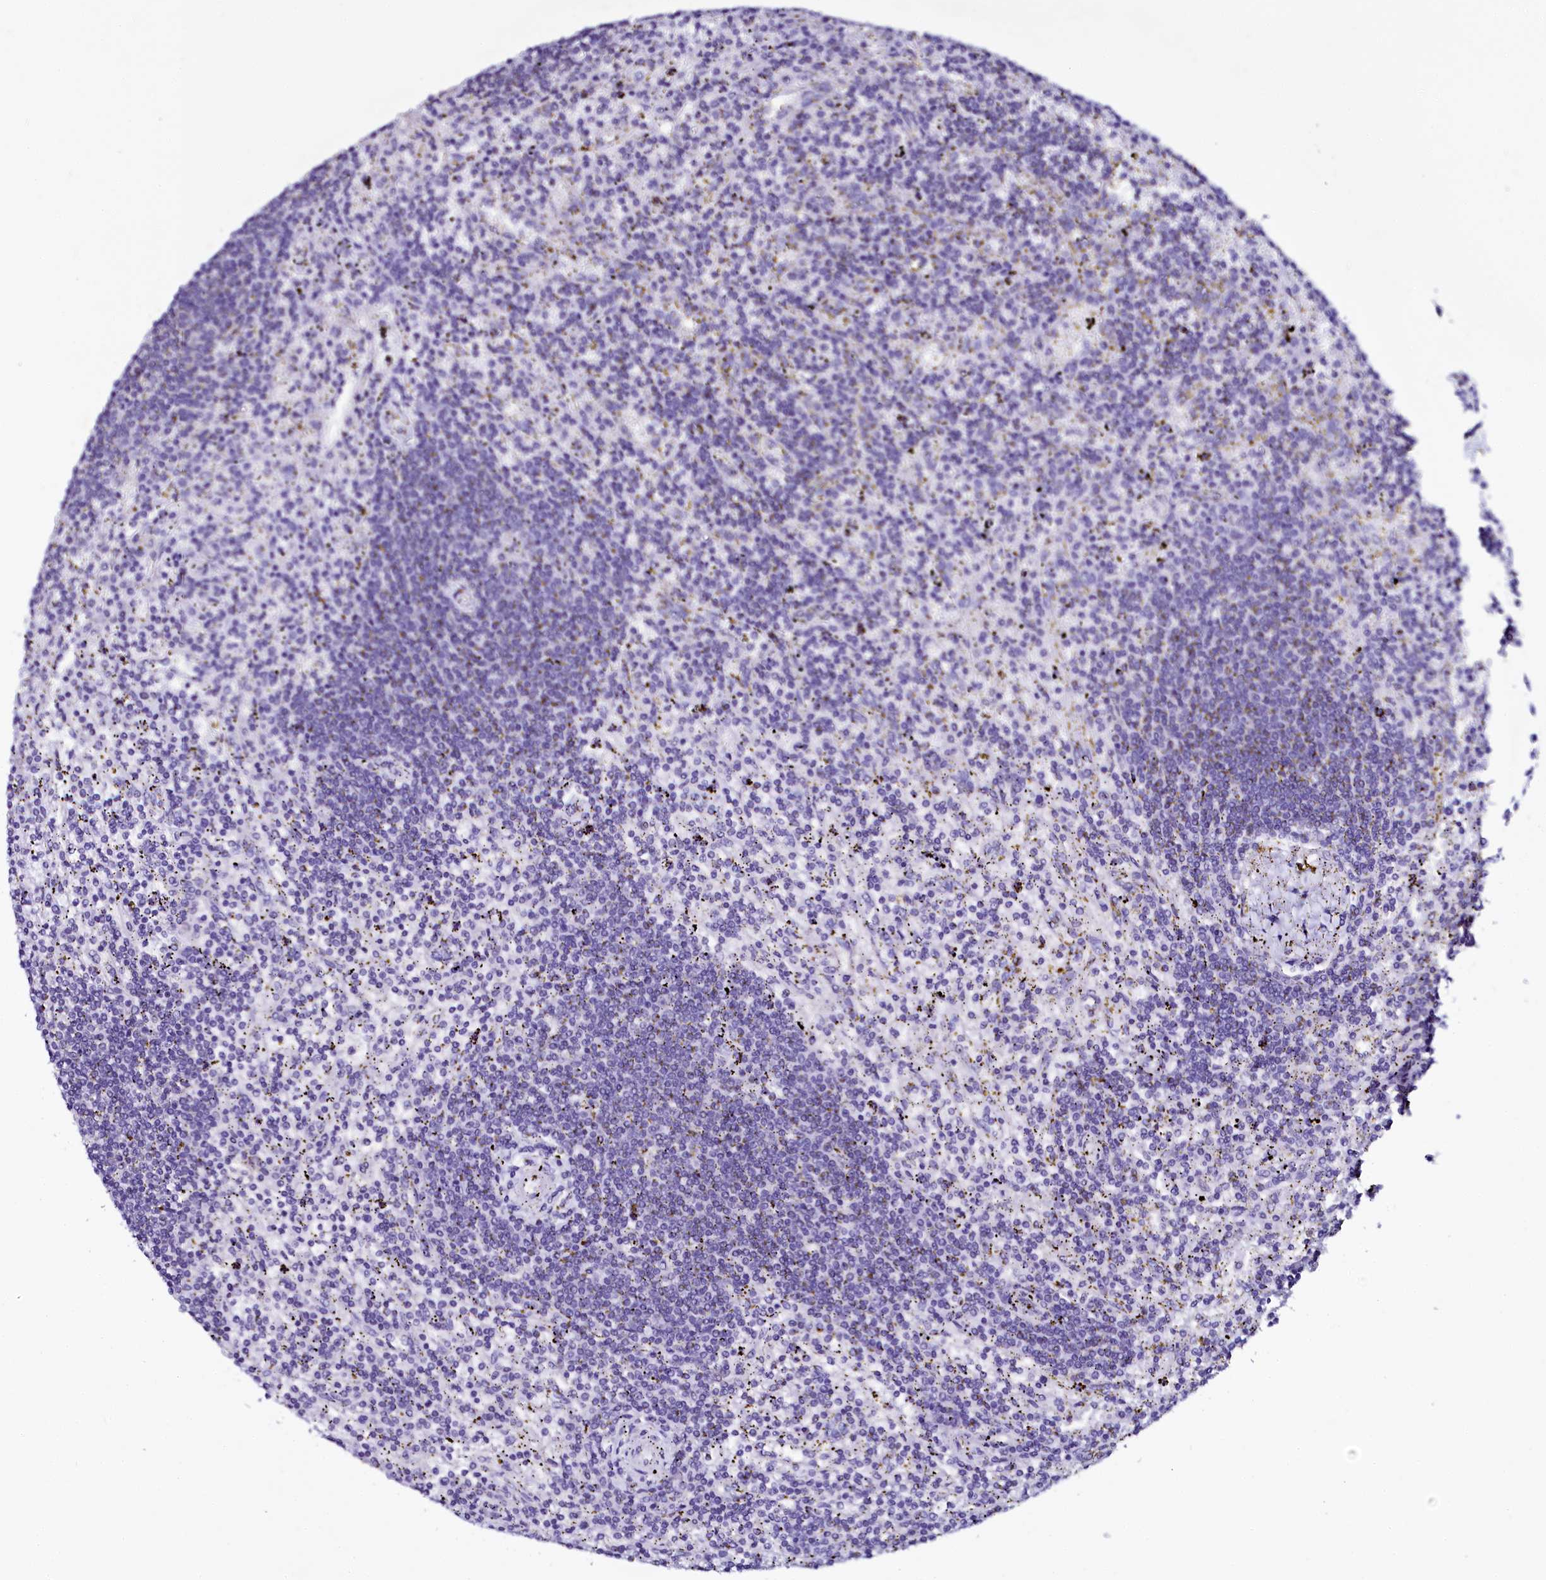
{"staining": {"intensity": "negative", "quantity": "none", "location": "none"}, "tissue": "lymphoma", "cell_type": "Tumor cells", "image_type": "cancer", "snomed": [{"axis": "morphology", "description": "Malignant lymphoma, non-Hodgkin's type, Low grade"}, {"axis": "topography", "description": "Spleen"}], "caption": "Histopathology image shows no significant protein positivity in tumor cells of malignant lymphoma, non-Hodgkin's type (low-grade). The staining is performed using DAB brown chromogen with nuclei counter-stained in using hematoxylin.", "gene": "SORD", "patient": {"sex": "male", "age": 76}}